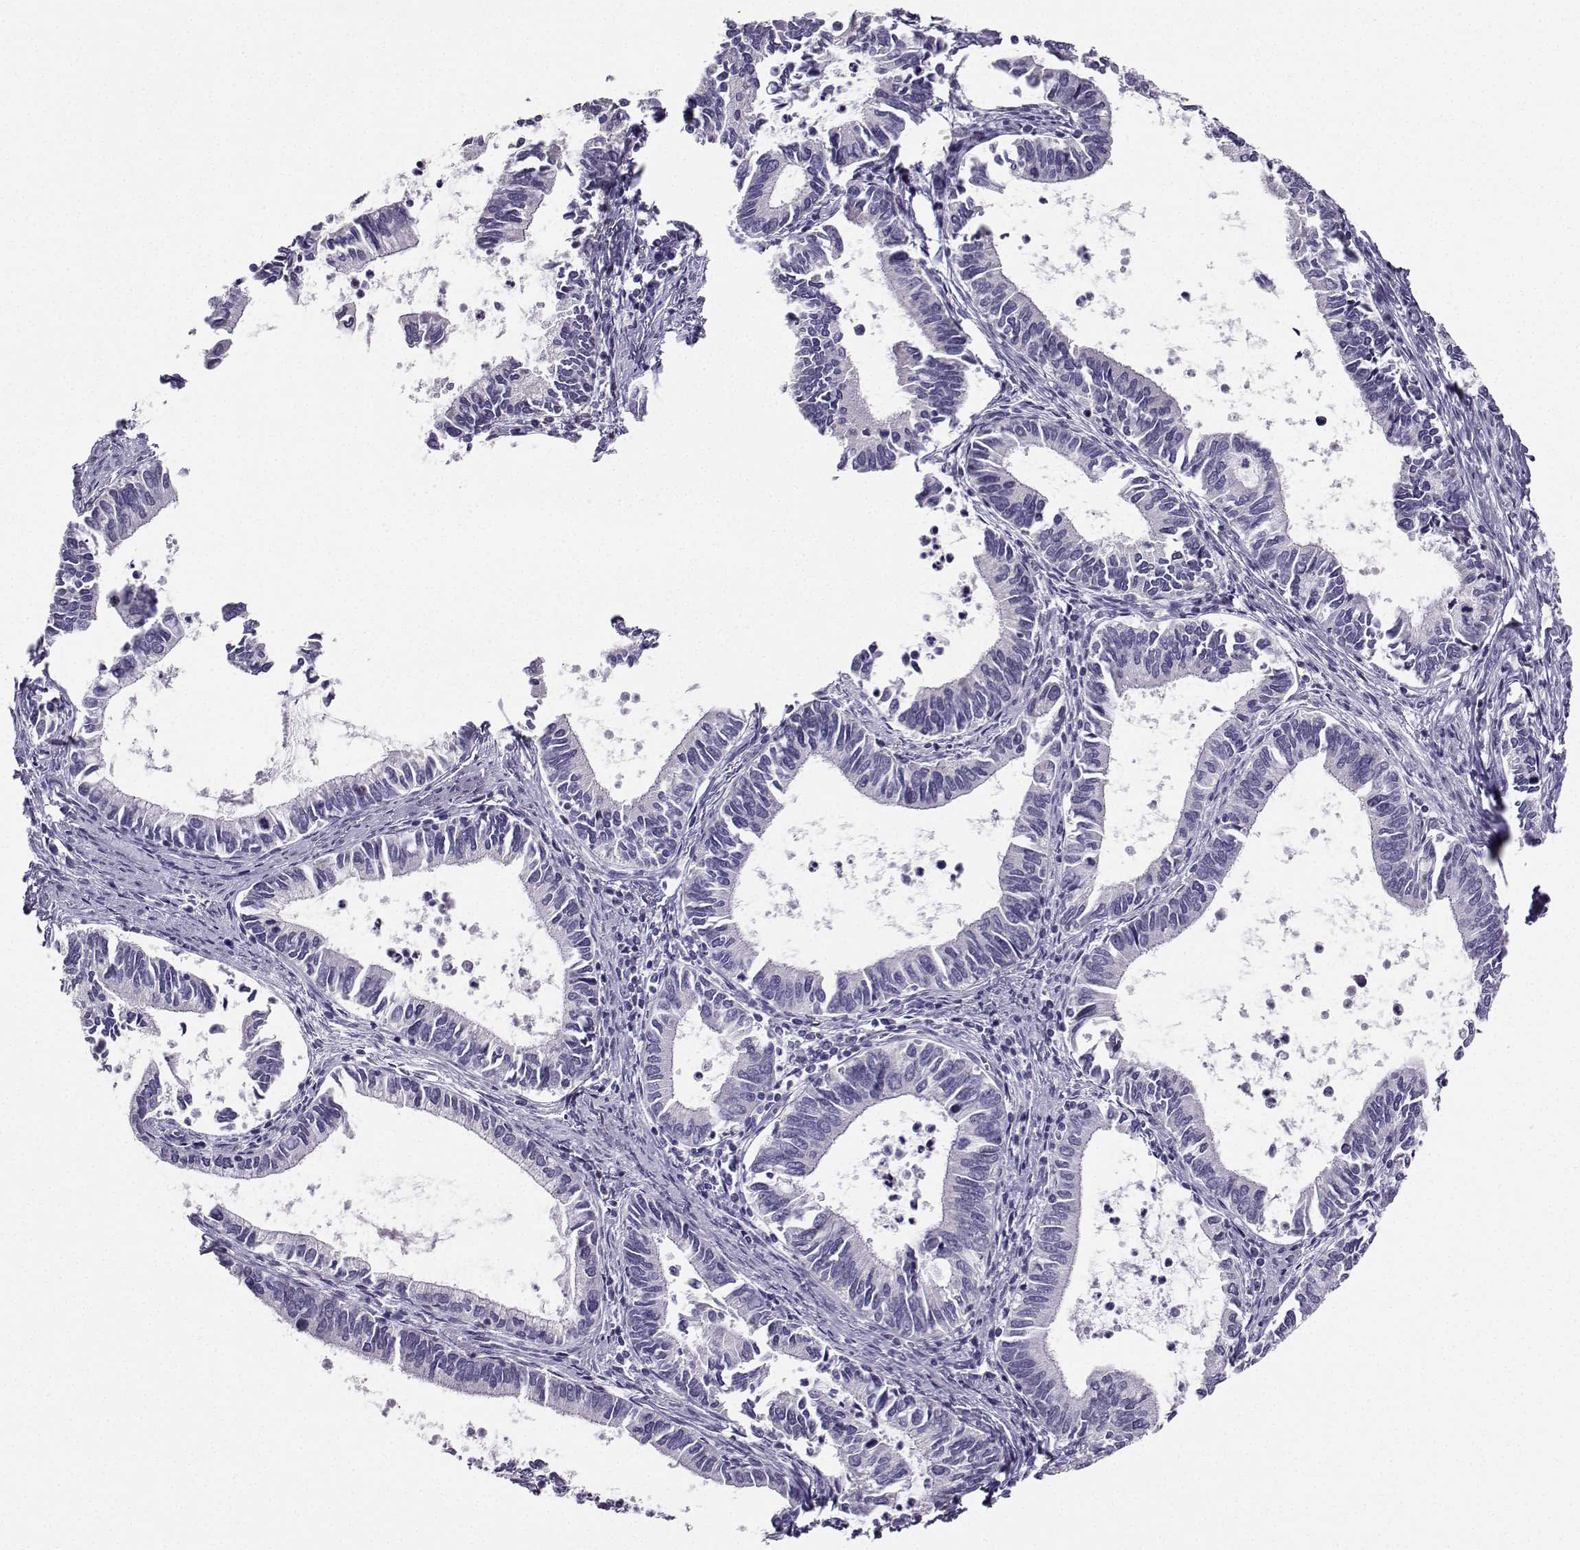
{"staining": {"intensity": "negative", "quantity": "none", "location": "none"}, "tissue": "cervical cancer", "cell_type": "Tumor cells", "image_type": "cancer", "snomed": [{"axis": "morphology", "description": "Adenocarcinoma, NOS"}, {"axis": "topography", "description": "Cervix"}], "caption": "Protein analysis of cervical adenocarcinoma reveals no significant positivity in tumor cells.", "gene": "AVP", "patient": {"sex": "female", "age": 42}}